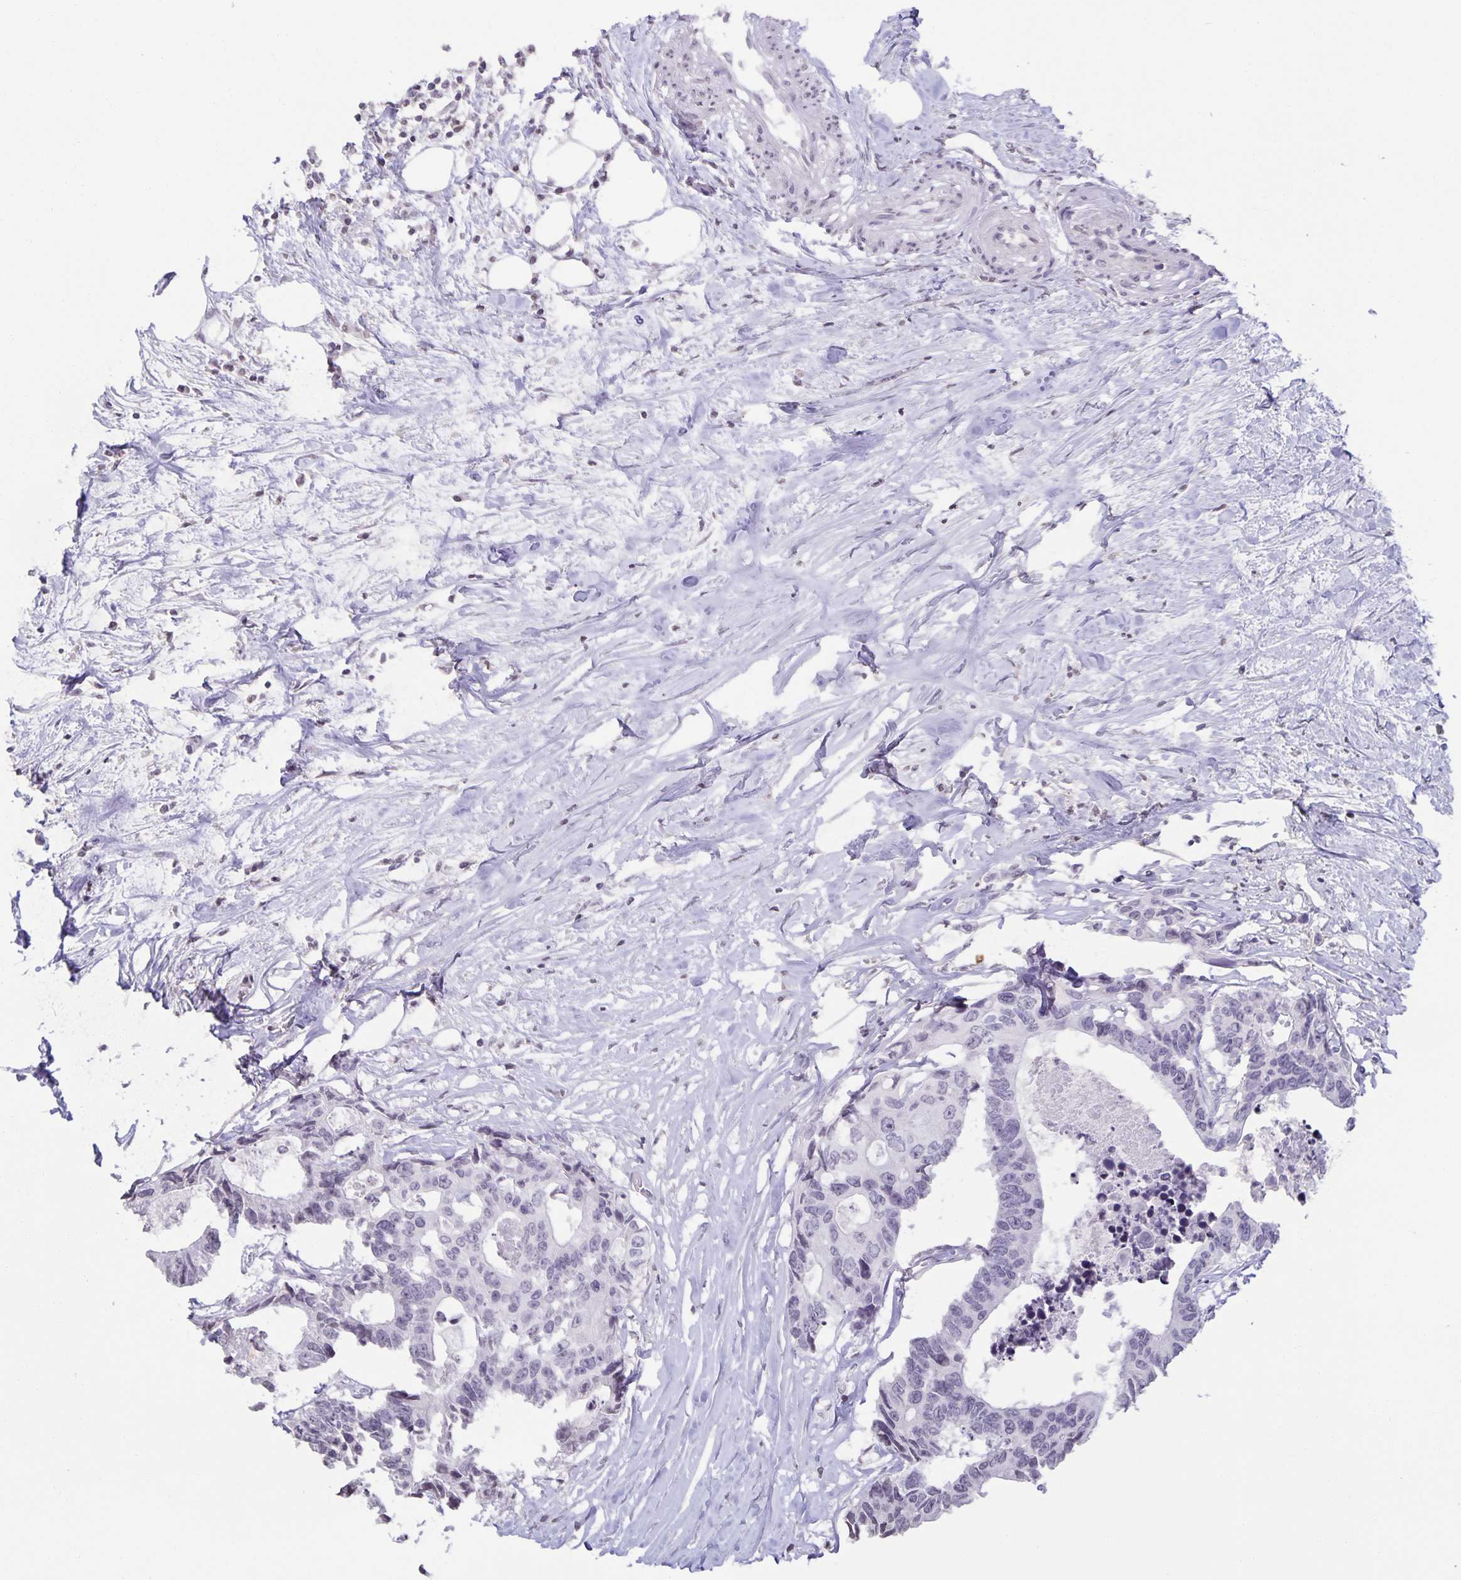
{"staining": {"intensity": "negative", "quantity": "none", "location": "none"}, "tissue": "colorectal cancer", "cell_type": "Tumor cells", "image_type": "cancer", "snomed": [{"axis": "morphology", "description": "Adenocarcinoma, NOS"}, {"axis": "topography", "description": "Rectum"}], "caption": "IHC image of colorectal cancer stained for a protein (brown), which demonstrates no positivity in tumor cells.", "gene": "AQP4", "patient": {"sex": "male", "age": 57}}